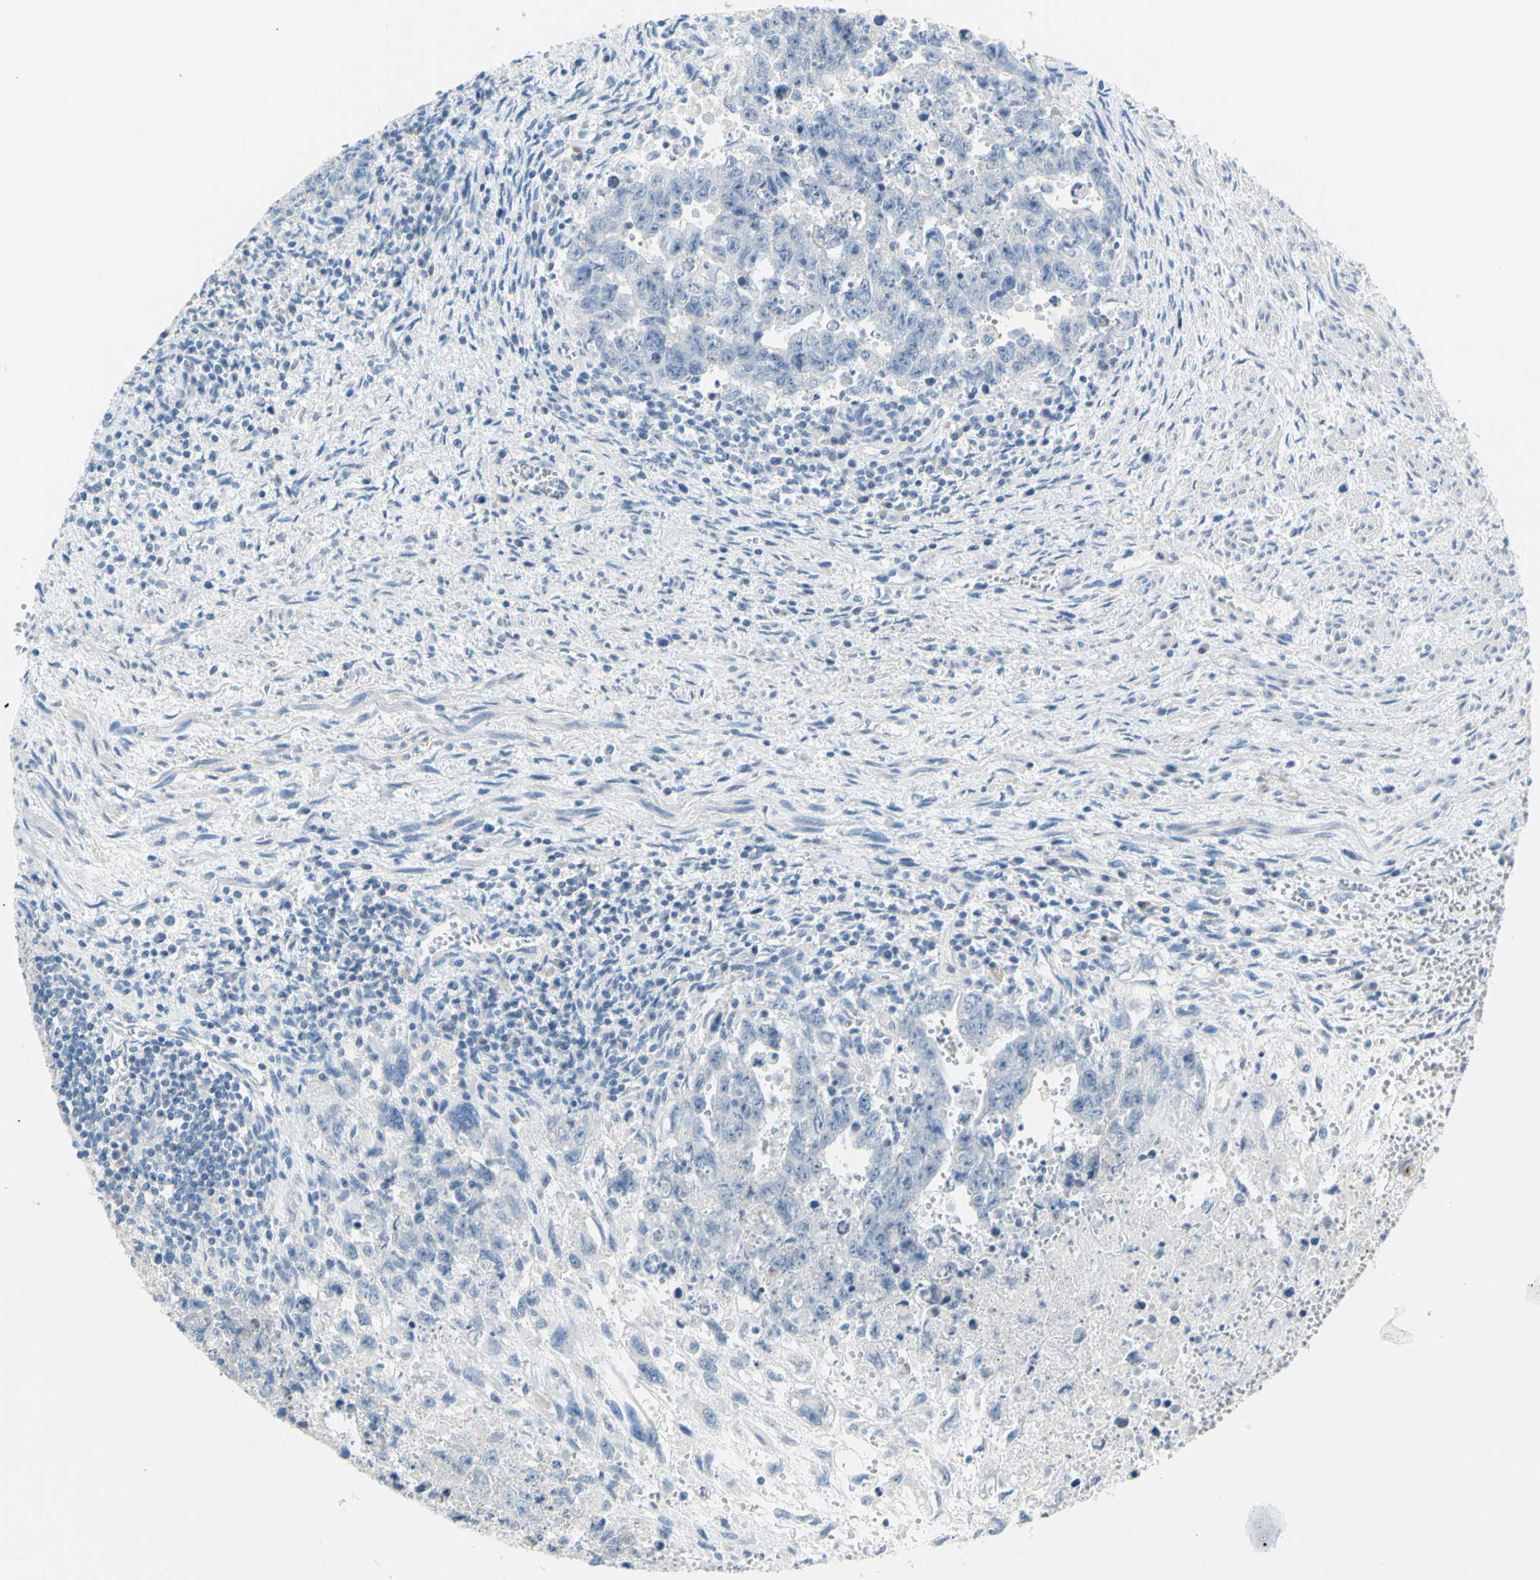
{"staining": {"intensity": "negative", "quantity": "none", "location": "none"}, "tissue": "testis cancer", "cell_type": "Tumor cells", "image_type": "cancer", "snomed": [{"axis": "morphology", "description": "Carcinoma, Embryonal, NOS"}, {"axis": "topography", "description": "Testis"}], "caption": "A micrograph of testis cancer stained for a protein demonstrates no brown staining in tumor cells.", "gene": "SLC1A2", "patient": {"sex": "male", "age": 28}}